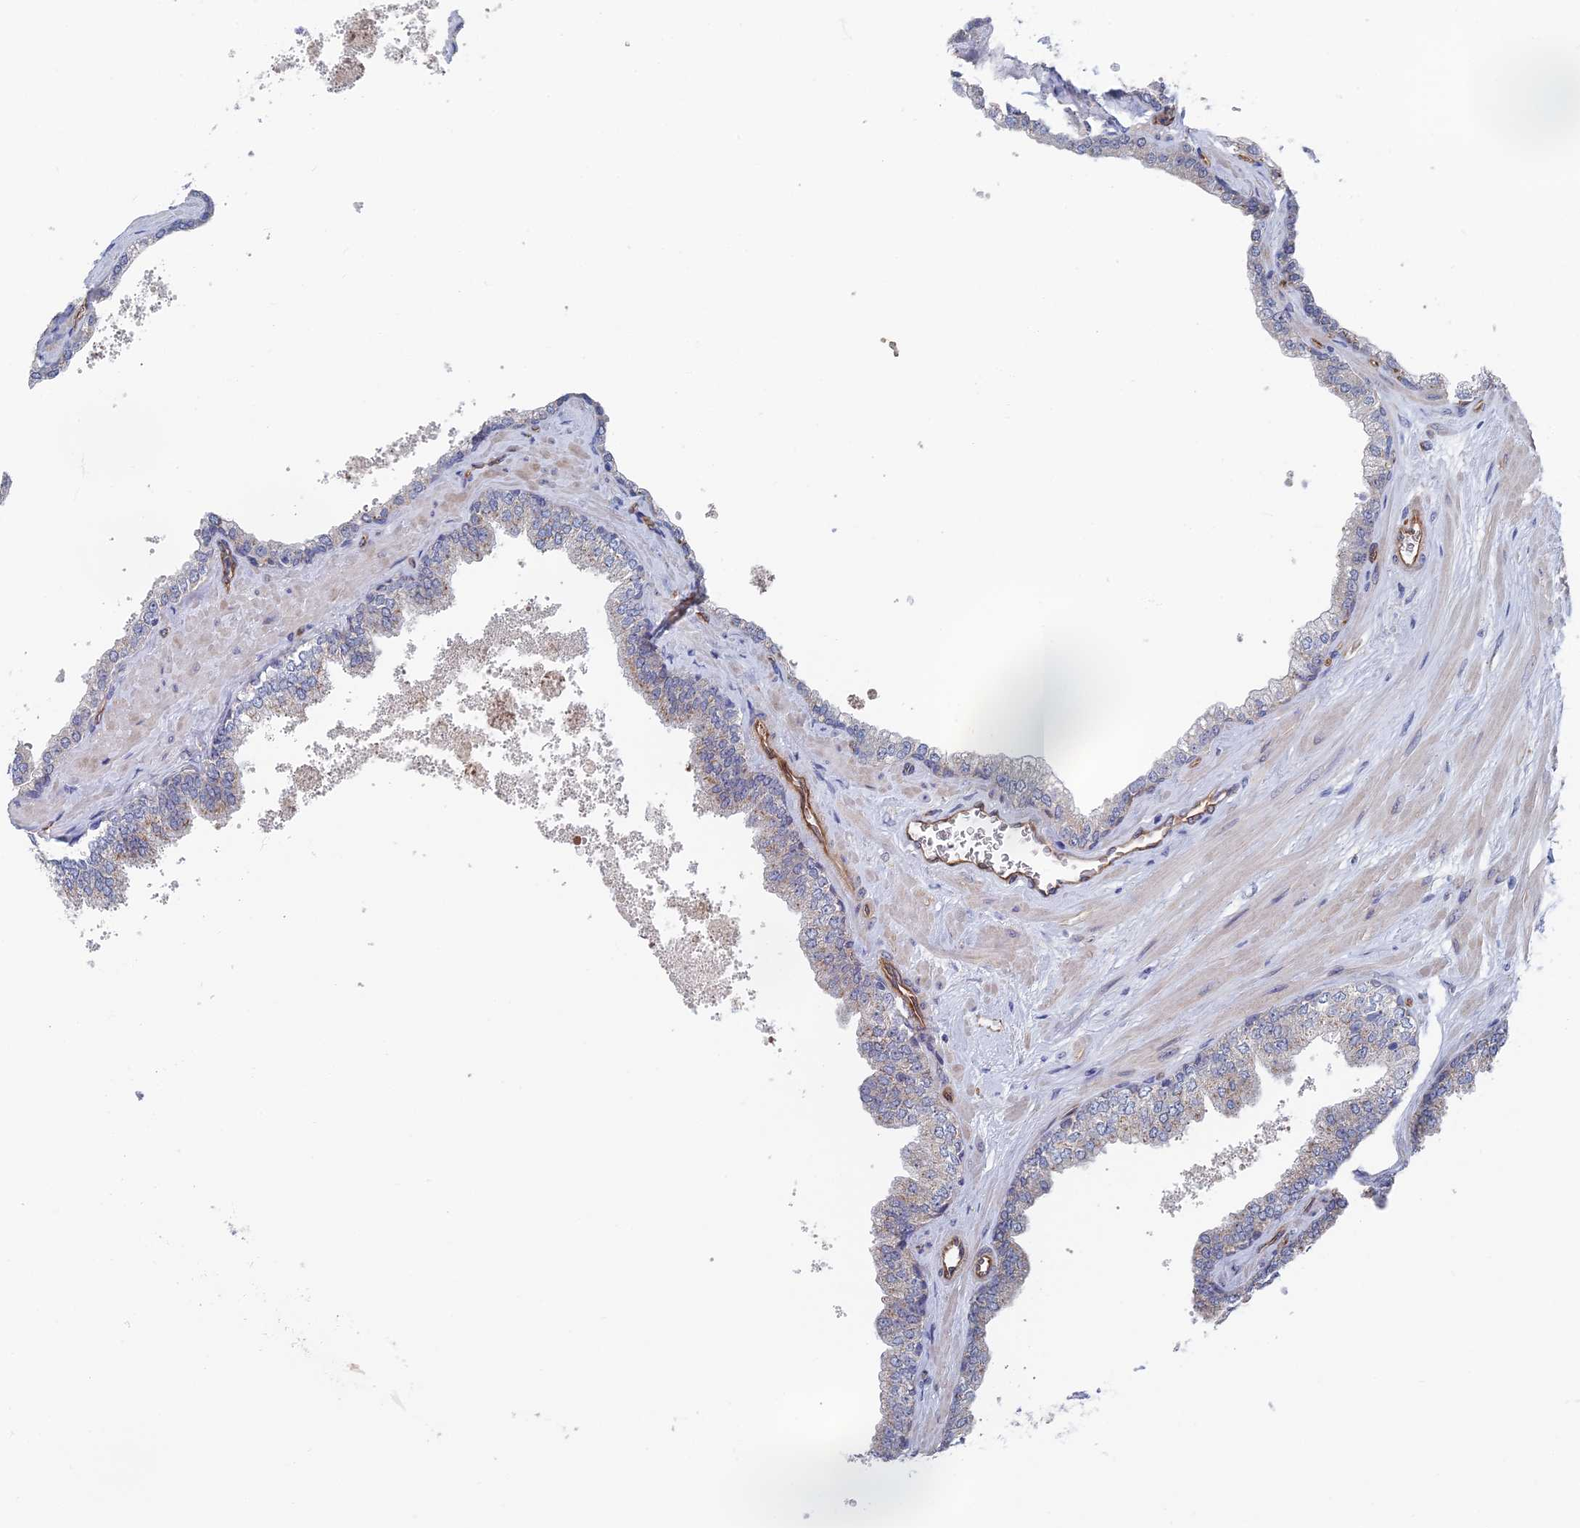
{"staining": {"intensity": "negative", "quantity": "none", "location": "none"}, "tissue": "prostate", "cell_type": "Glandular cells", "image_type": "normal", "snomed": [{"axis": "morphology", "description": "Normal tissue, NOS"}, {"axis": "topography", "description": "Prostate"}], "caption": "The image demonstrates no significant expression in glandular cells of prostate.", "gene": "ARAP3", "patient": {"sex": "male", "age": 60}}